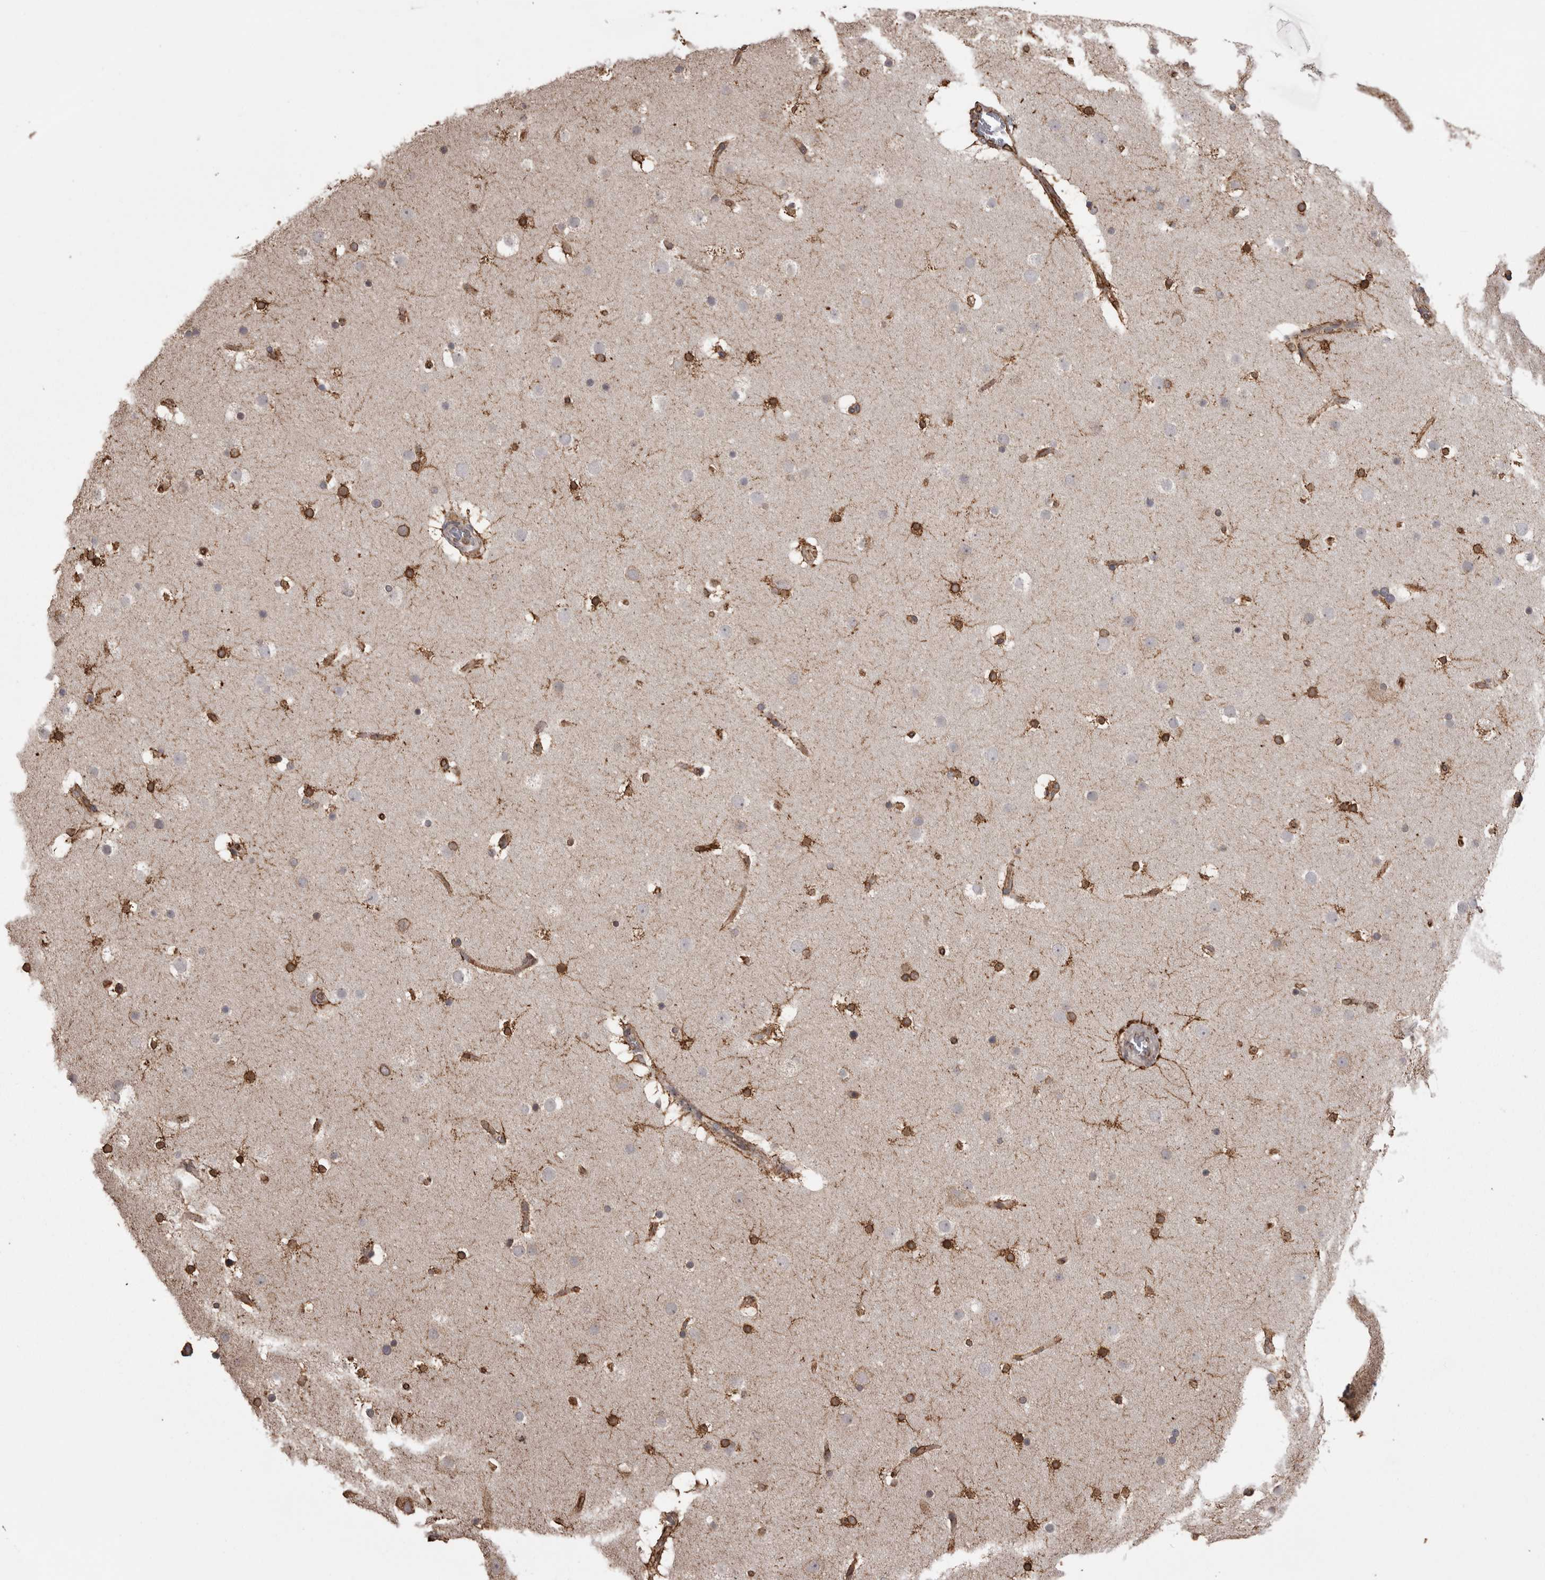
{"staining": {"intensity": "moderate", "quantity": ">75%", "location": "cytoplasmic/membranous"}, "tissue": "cerebral cortex", "cell_type": "Endothelial cells", "image_type": "normal", "snomed": [{"axis": "morphology", "description": "Normal tissue, NOS"}, {"axis": "topography", "description": "Cerebral cortex"}], "caption": "A medium amount of moderate cytoplasmic/membranous positivity is present in about >75% of endothelial cells in normal cerebral cortex.", "gene": "PON2", "patient": {"sex": "male", "age": 57}}